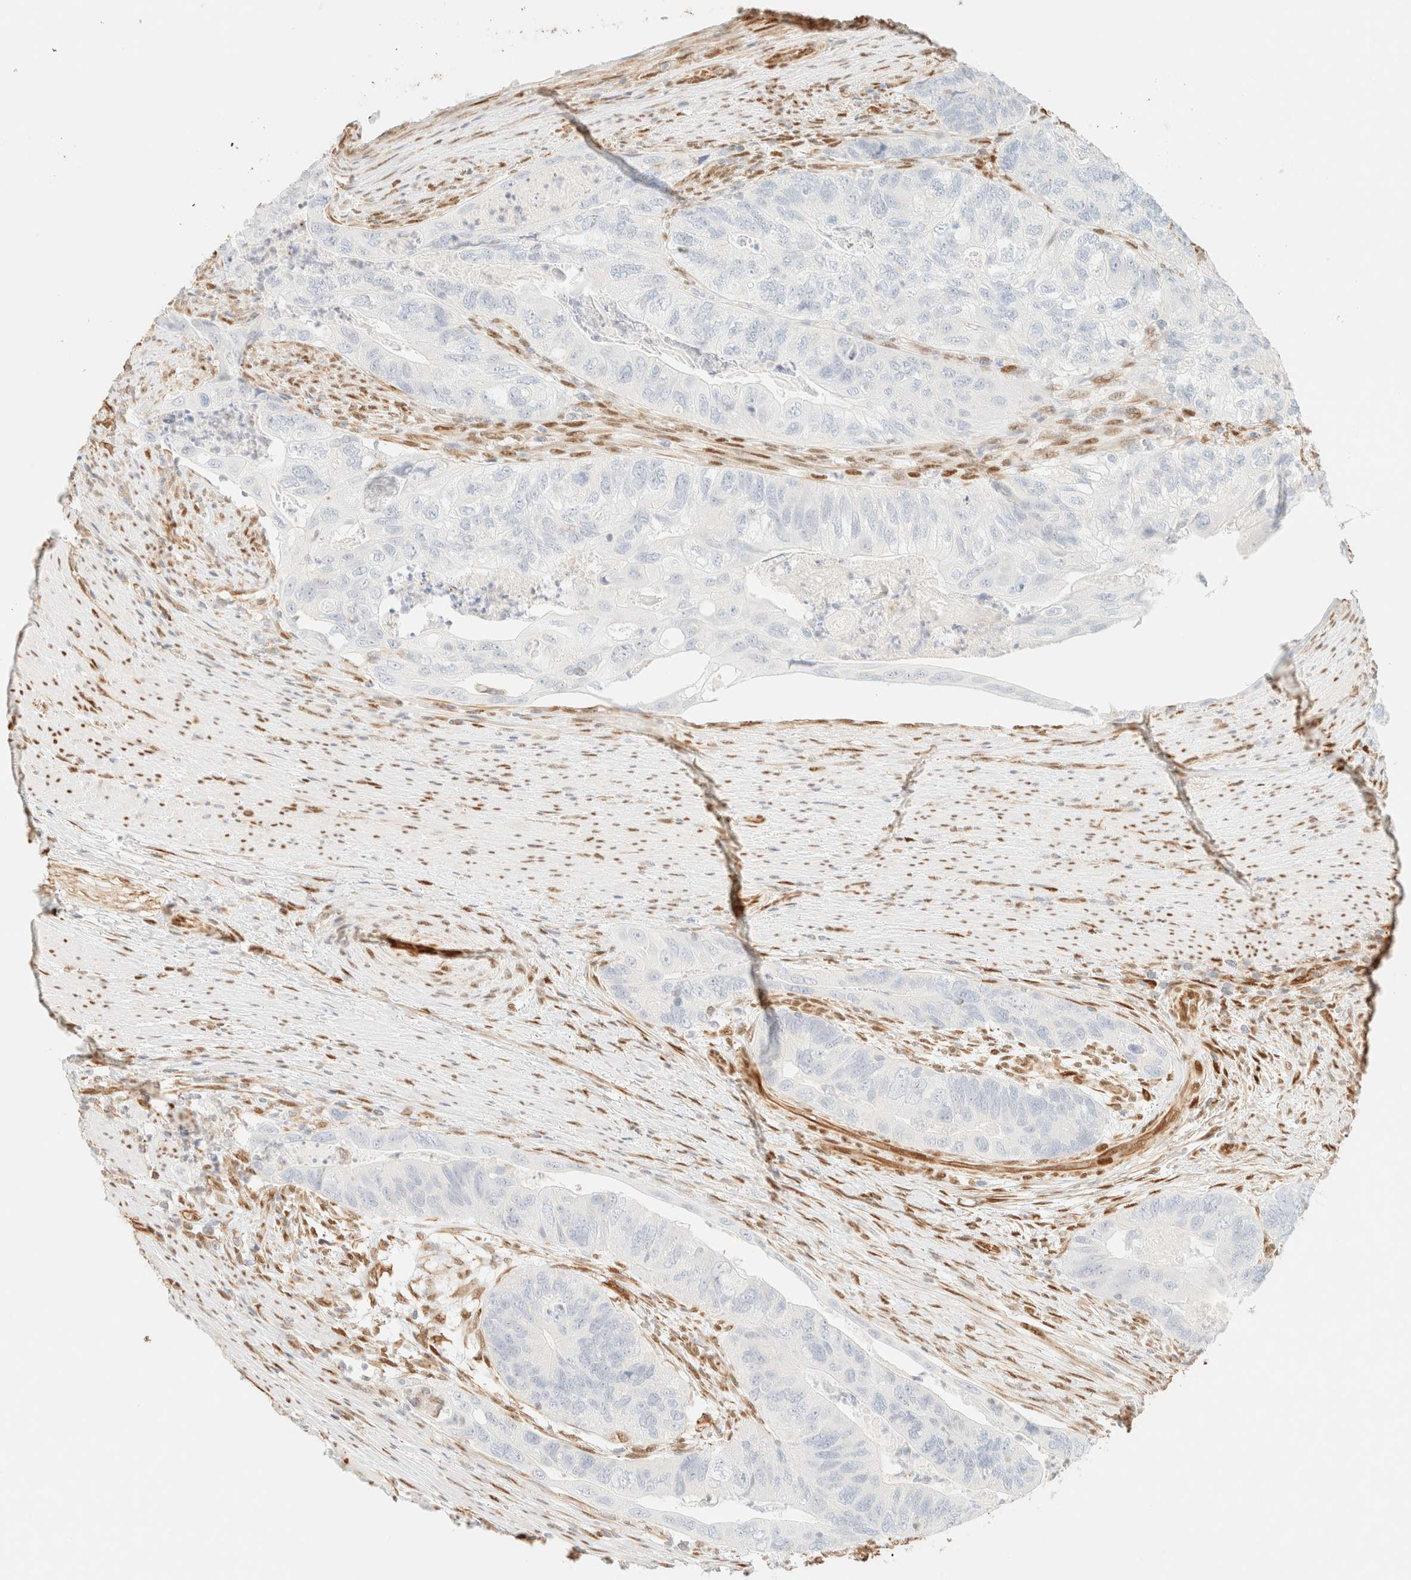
{"staining": {"intensity": "negative", "quantity": "none", "location": "none"}, "tissue": "colorectal cancer", "cell_type": "Tumor cells", "image_type": "cancer", "snomed": [{"axis": "morphology", "description": "Adenocarcinoma, NOS"}, {"axis": "topography", "description": "Rectum"}], "caption": "Tumor cells are negative for brown protein staining in adenocarcinoma (colorectal).", "gene": "ZSCAN18", "patient": {"sex": "male", "age": 63}}